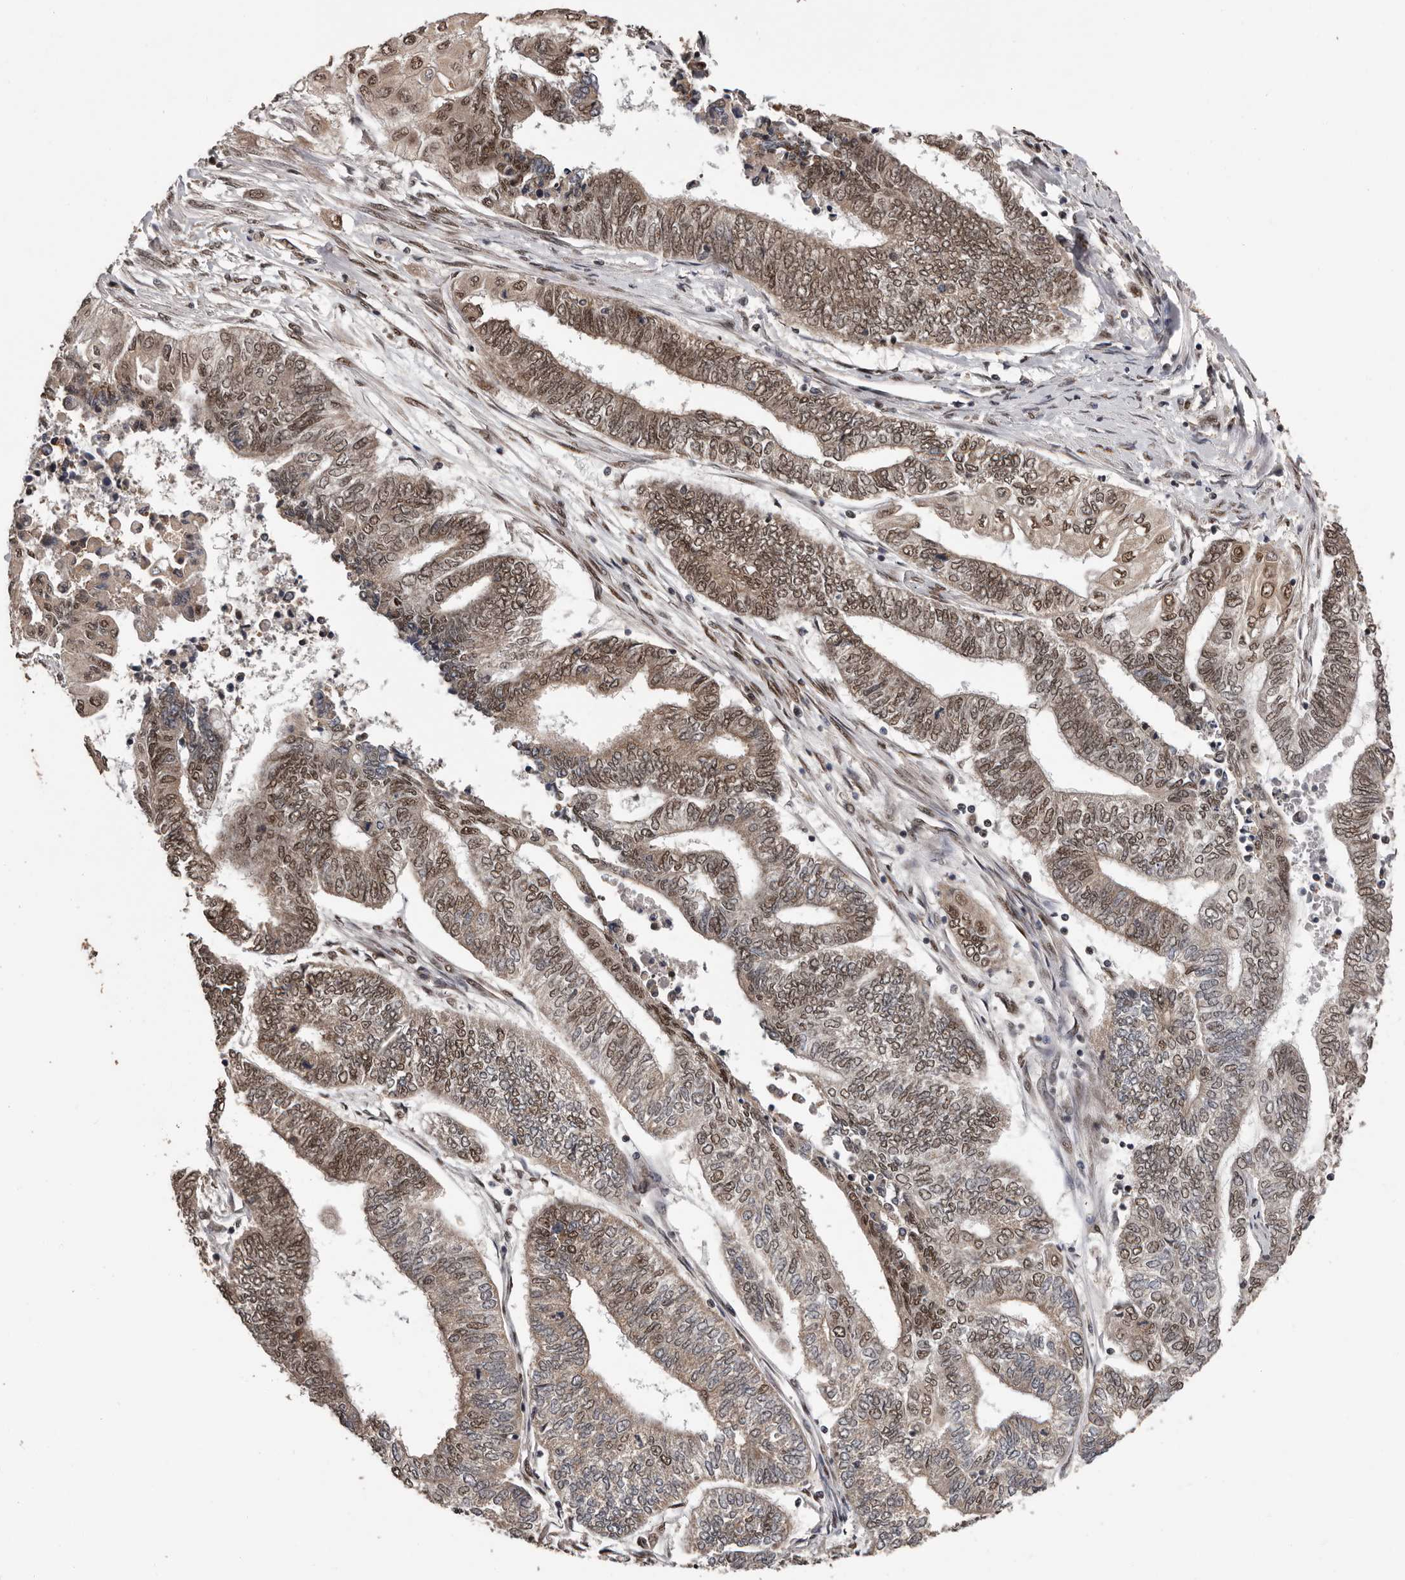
{"staining": {"intensity": "moderate", "quantity": "25%-75%", "location": "cytoplasmic/membranous,nuclear"}, "tissue": "endometrial cancer", "cell_type": "Tumor cells", "image_type": "cancer", "snomed": [{"axis": "morphology", "description": "Adenocarcinoma, NOS"}, {"axis": "topography", "description": "Uterus"}, {"axis": "topography", "description": "Endometrium"}], "caption": "The photomicrograph exhibits a brown stain indicating the presence of a protein in the cytoplasmic/membranous and nuclear of tumor cells in adenocarcinoma (endometrial). (DAB IHC, brown staining for protein, blue staining for nuclei).", "gene": "VPS37A", "patient": {"sex": "female", "age": 70}}